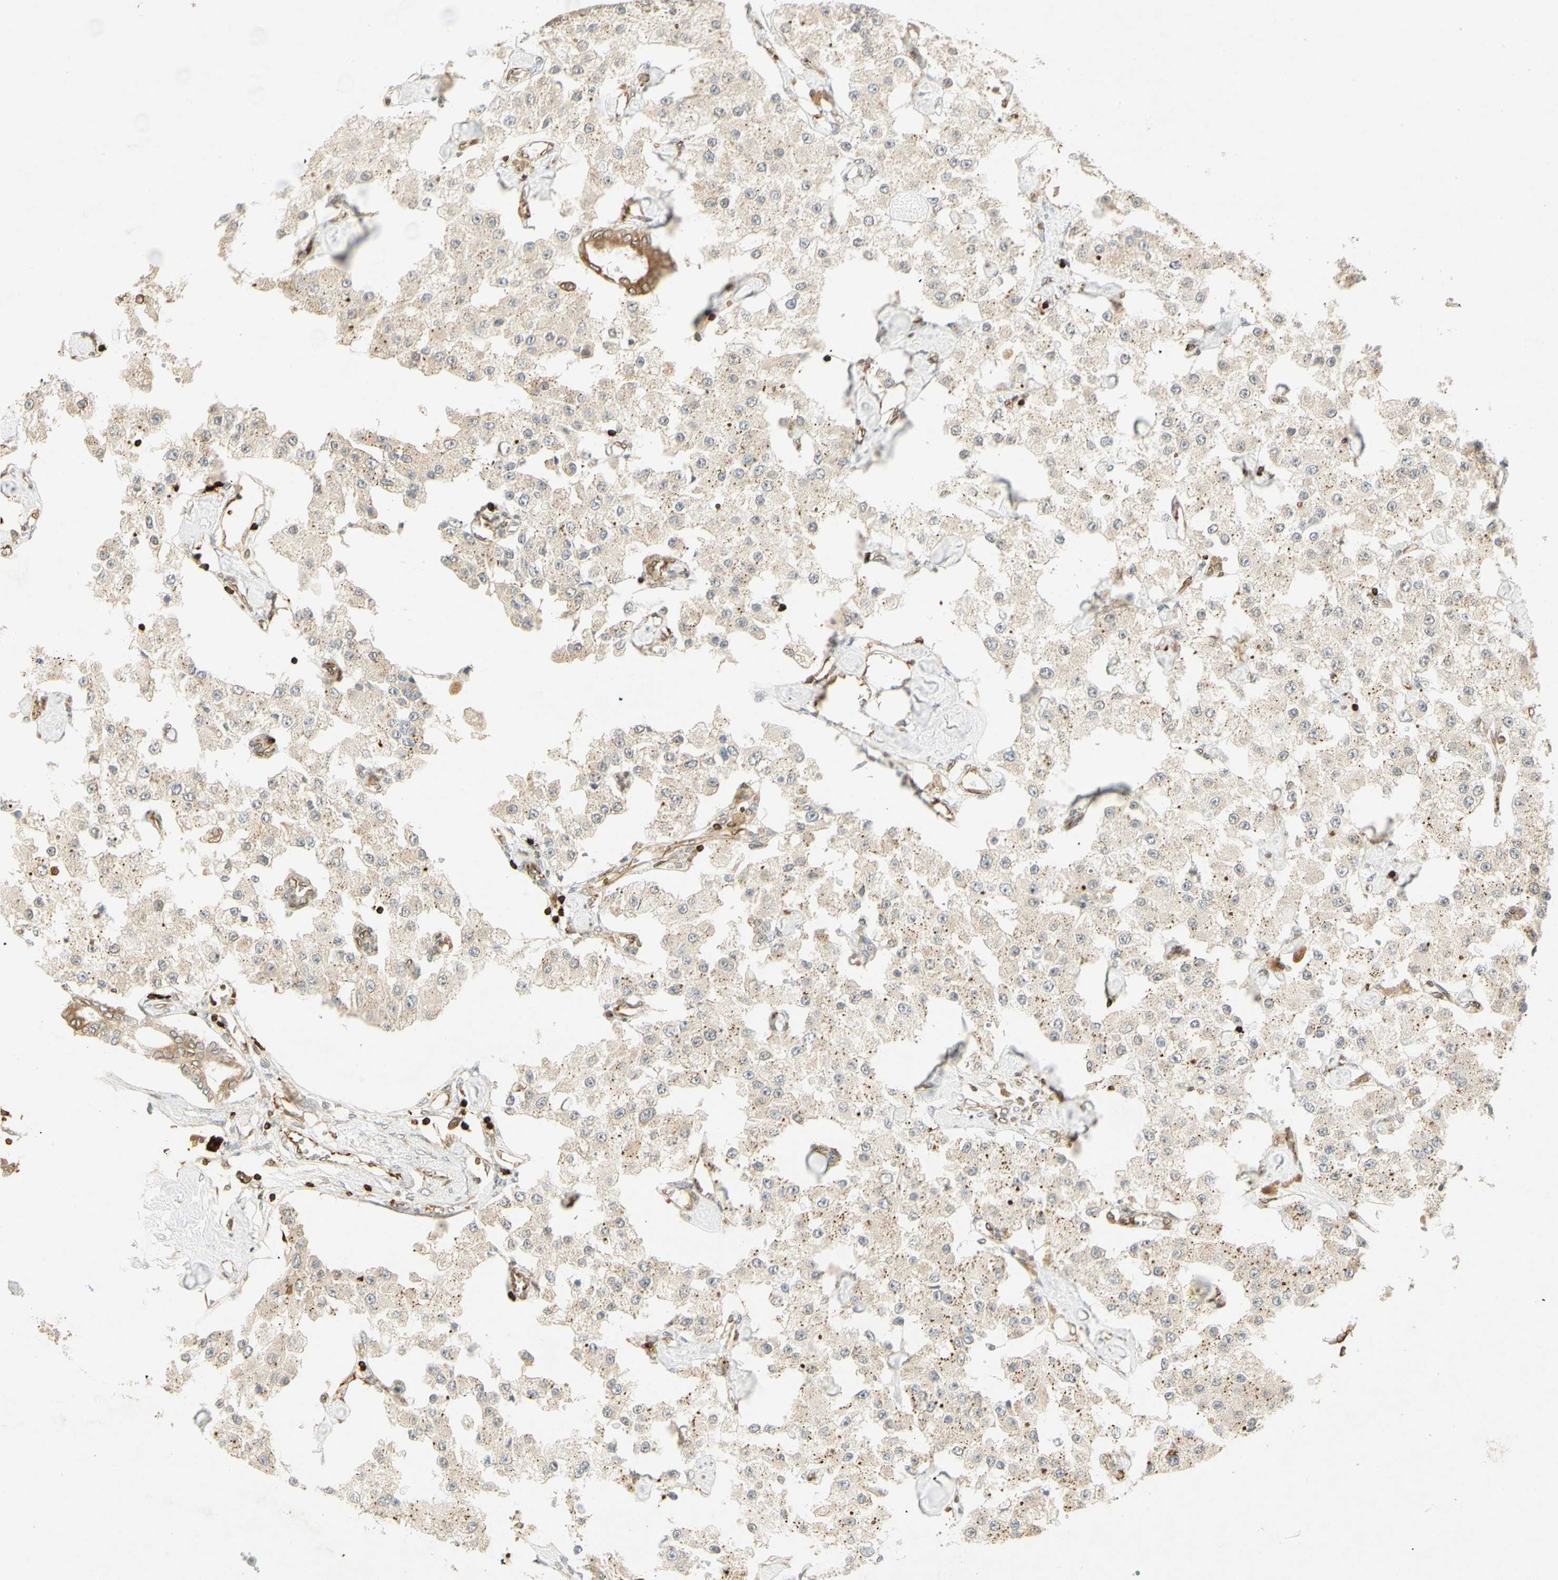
{"staining": {"intensity": "weak", "quantity": ">75%", "location": "cytoplasmic/membranous"}, "tissue": "carcinoid", "cell_type": "Tumor cells", "image_type": "cancer", "snomed": [{"axis": "morphology", "description": "Carcinoid, malignant, NOS"}, {"axis": "topography", "description": "Pancreas"}], "caption": "Immunohistochemistry staining of carcinoid, which exhibits low levels of weak cytoplasmic/membranous staining in approximately >75% of tumor cells indicating weak cytoplasmic/membranous protein positivity. The staining was performed using DAB (brown) for protein detection and nuclei were counterstained in hematoxylin (blue).", "gene": "TAPBP", "patient": {"sex": "male", "age": 41}}